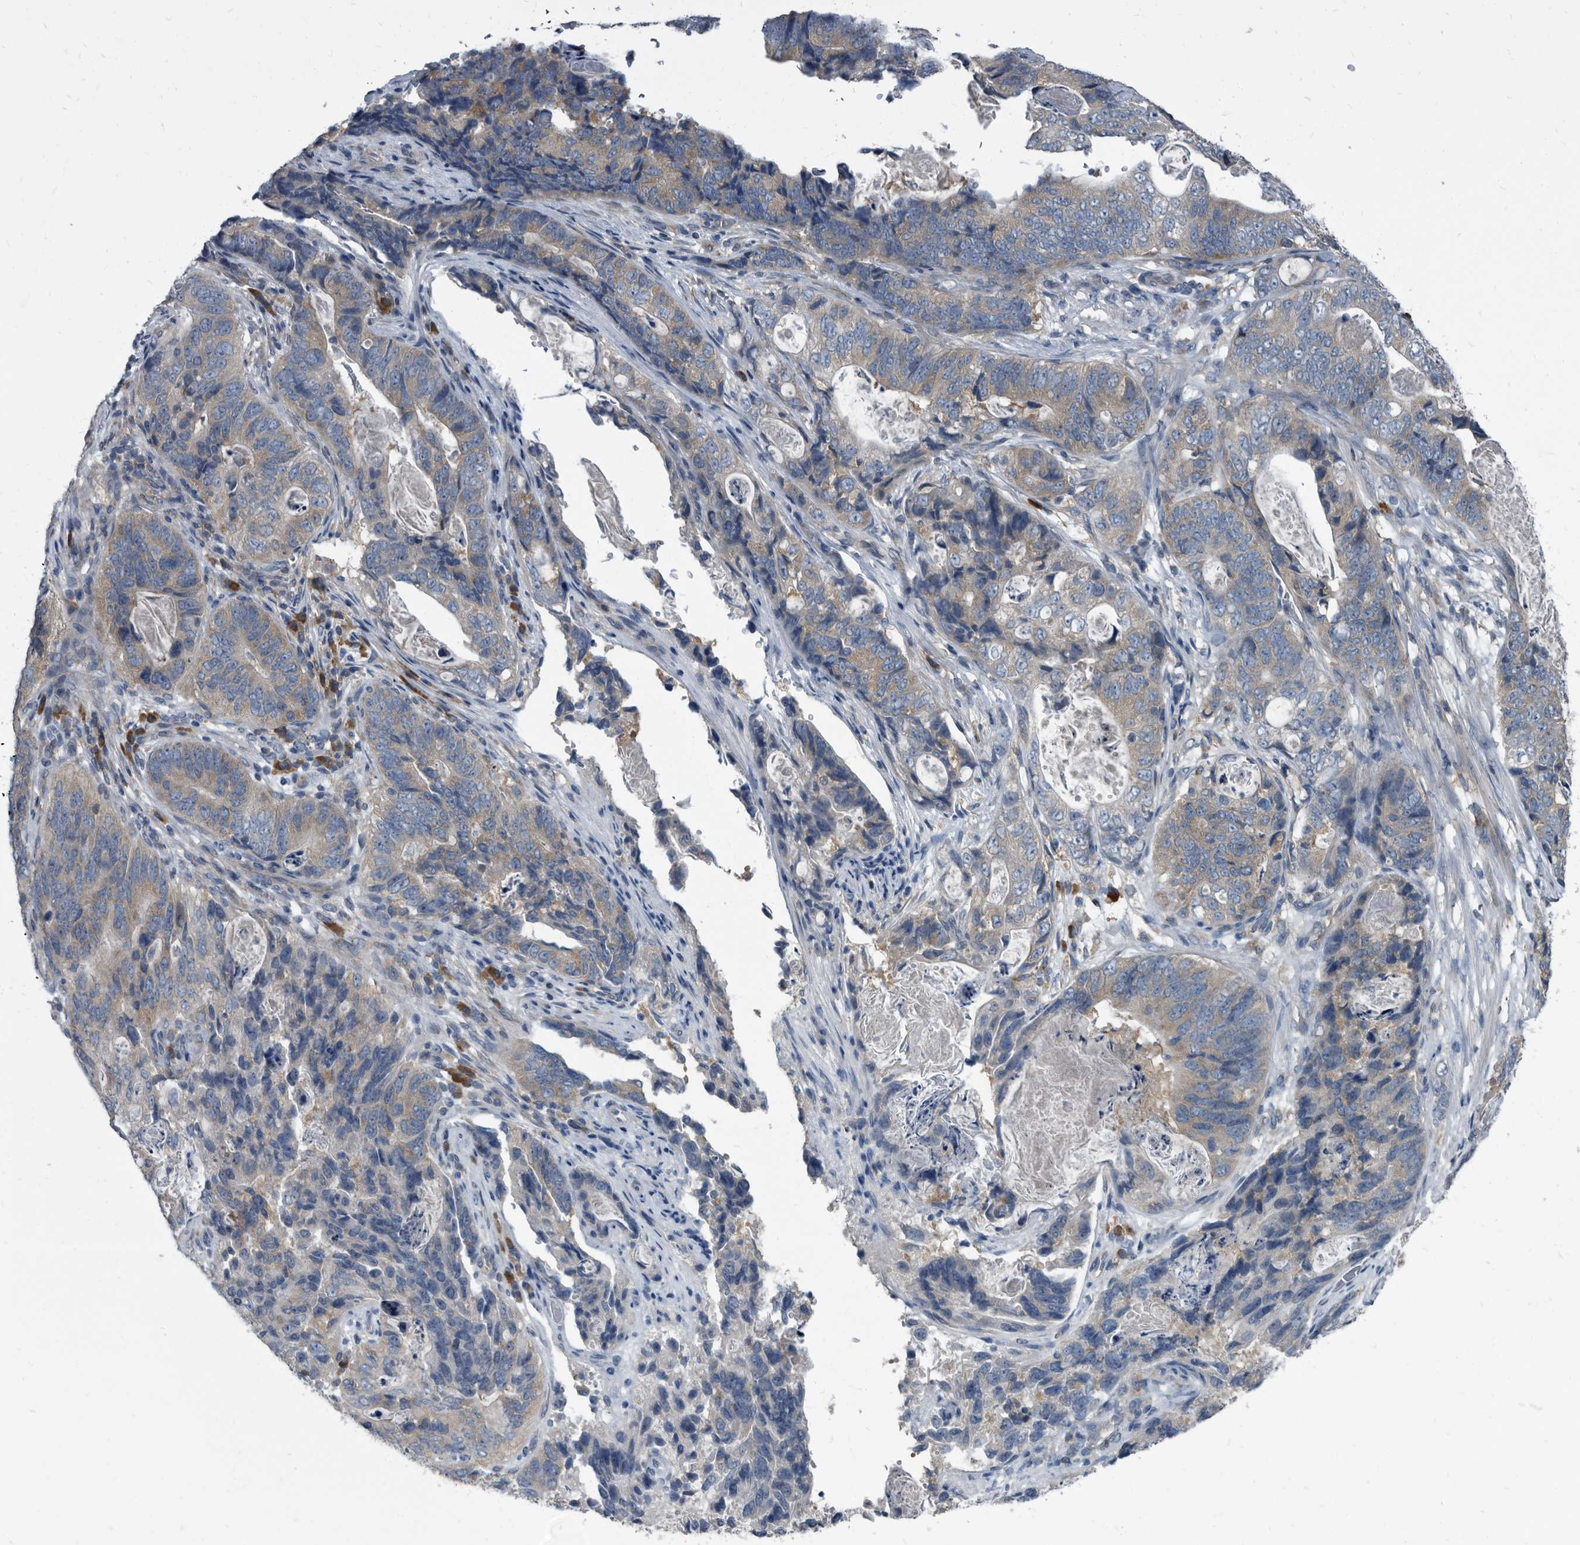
{"staining": {"intensity": "weak", "quantity": "<25%", "location": "cytoplasmic/membranous"}, "tissue": "stomach cancer", "cell_type": "Tumor cells", "image_type": "cancer", "snomed": [{"axis": "morphology", "description": "Normal tissue, NOS"}, {"axis": "morphology", "description": "Adenocarcinoma, NOS"}, {"axis": "topography", "description": "Stomach"}], "caption": "Tumor cells show no significant protein expression in stomach cancer (adenocarcinoma).", "gene": "CDV3", "patient": {"sex": "female", "age": 89}}